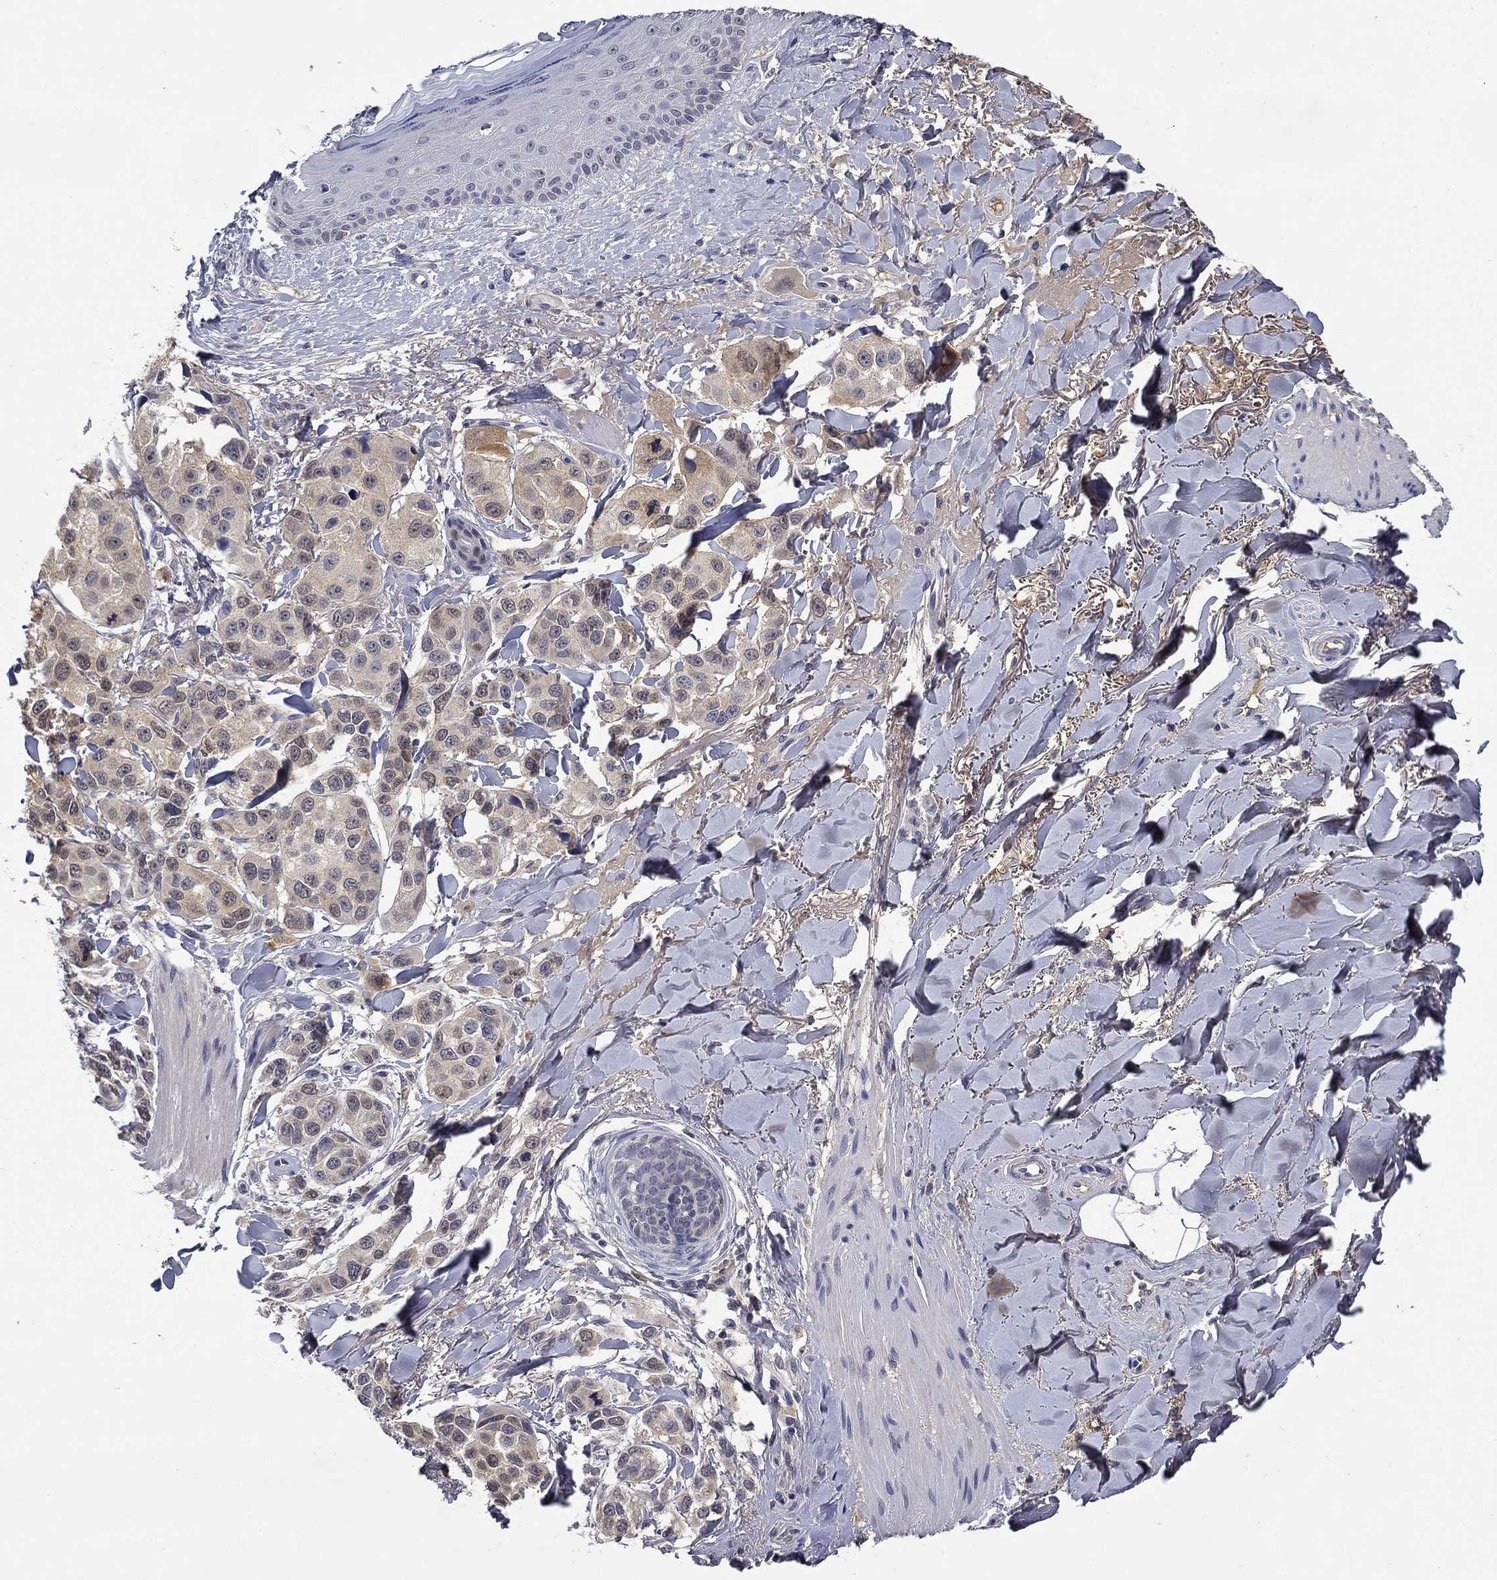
{"staining": {"intensity": "negative", "quantity": "none", "location": "none"}, "tissue": "melanoma", "cell_type": "Tumor cells", "image_type": "cancer", "snomed": [{"axis": "morphology", "description": "Malignant melanoma, NOS"}, {"axis": "topography", "description": "Skin"}], "caption": "A micrograph of melanoma stained for a protein reveals no brown staining in tumor cells.", "gene": "DDTL", "patient": {"sex": "male", "age": 57}}